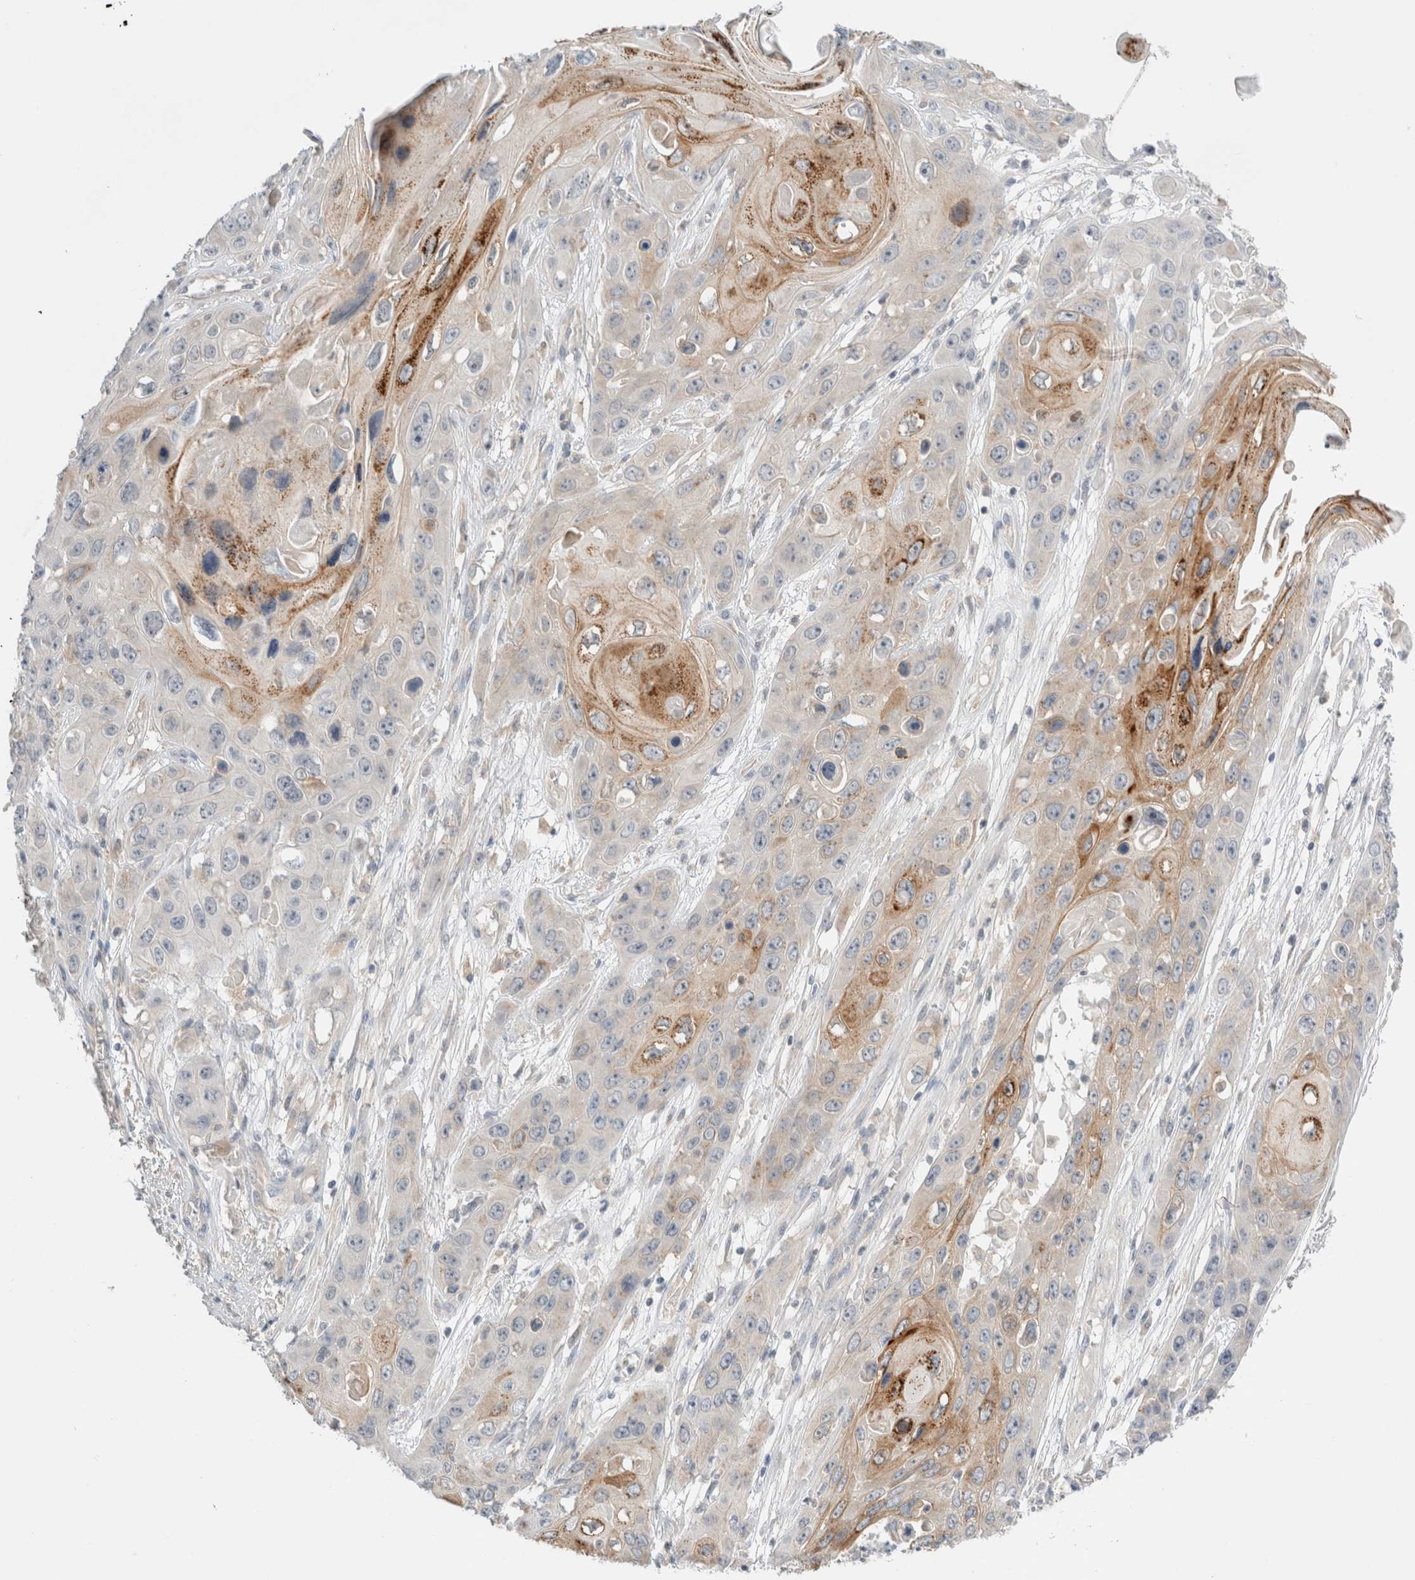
{"staining": {"intensity": "moderate", "quantity": "<25%", "location": "cytoplasmic/membranous"}, "tissue": "skin cancer", "cell_type": "Tumor cells", "image_type": "cancer", "snomed": [{"axis": "morphology", "description": "Squamous cell carcinoma, NOS"}, {"axis": "topography", "description": "Skin"}], "caption": "Protein expression by immunohistochemistry demonstrates moderate cytoplasmic/membranous positivity in approximately <25% of tumor cells in skin cancer (squamous cell carcinoma). Immunohistochemistry (ihc) stains the protein of interest in brown and the nuclei are stained blue.", "gene": "SDR16C5", "patient": {"sex": "male", "age": 55}}